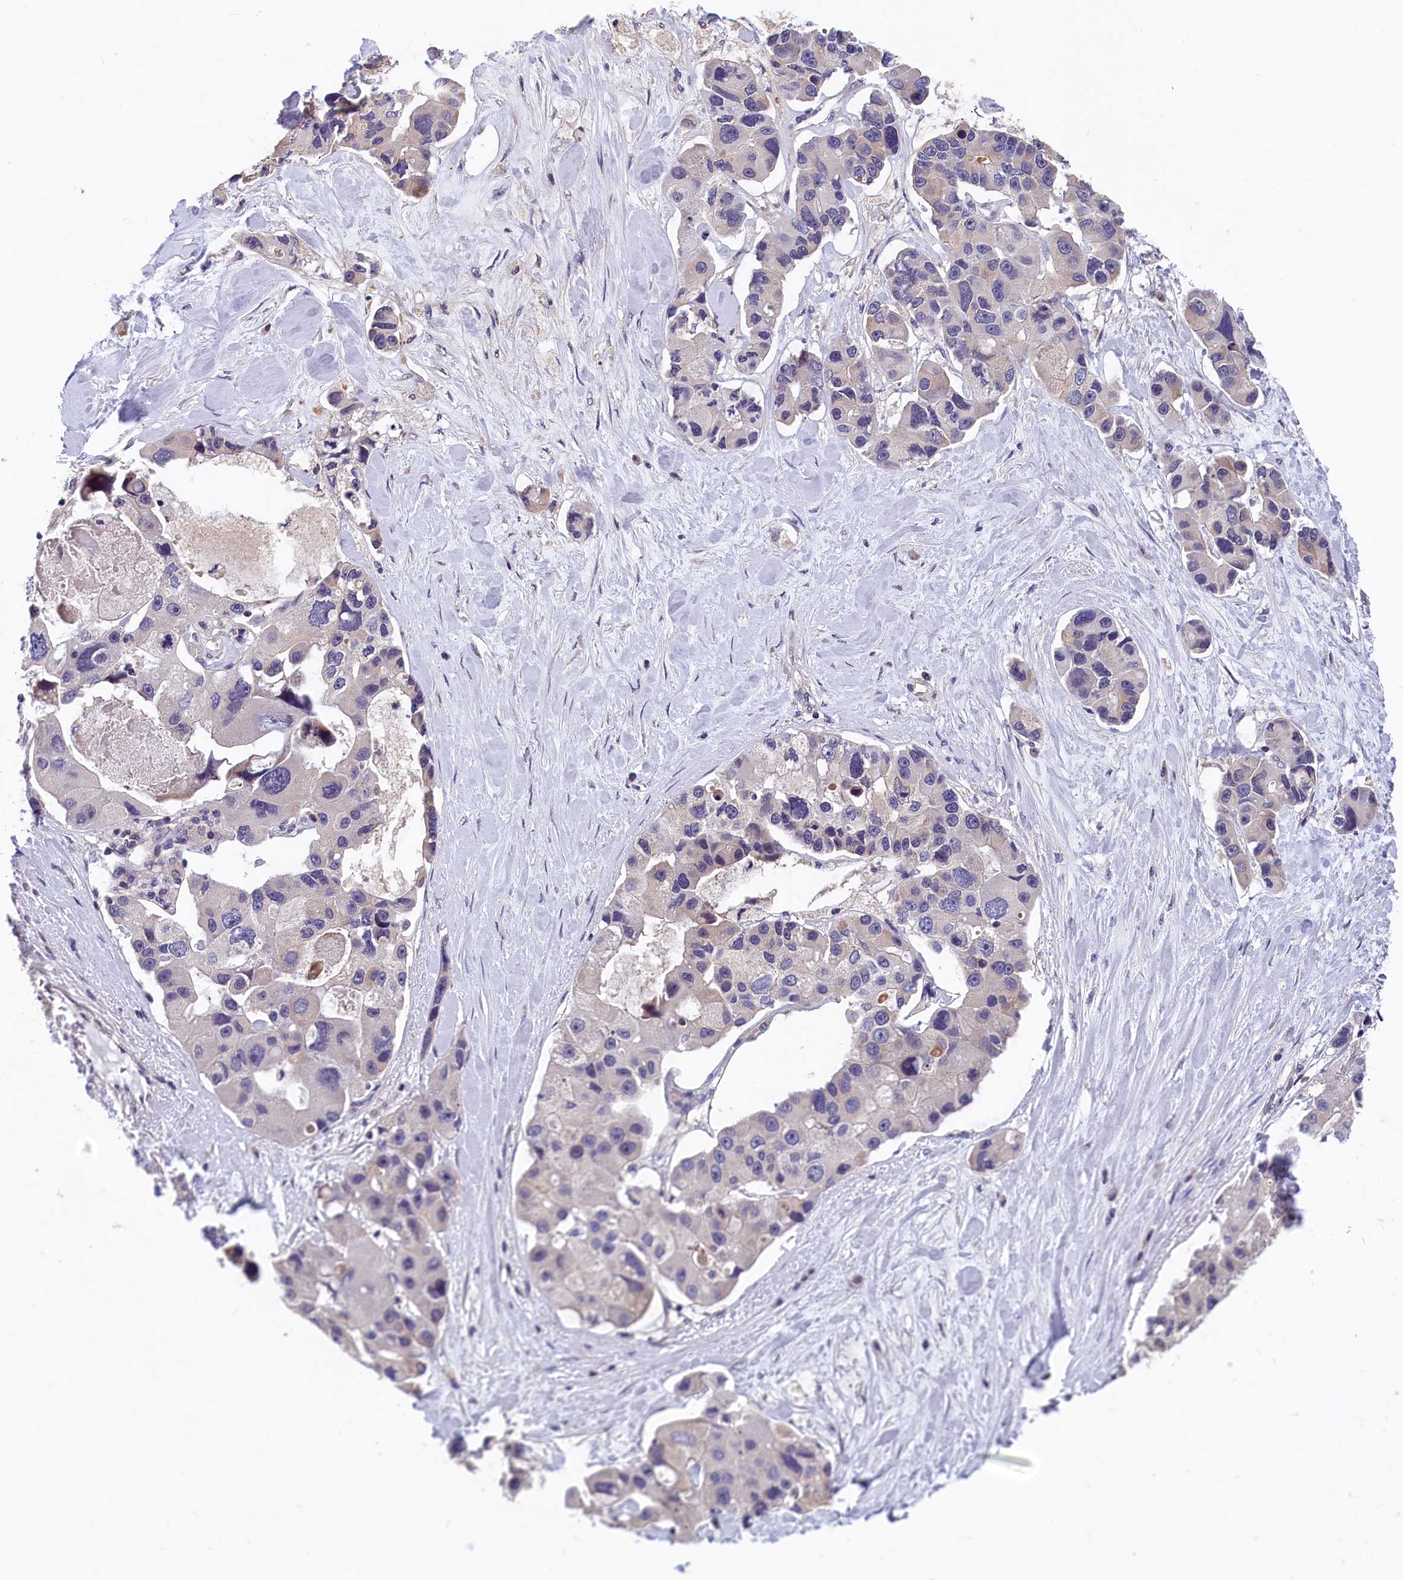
{"staining": {"intensity": "negative", "quantity": "none", "location": "none"}, "tissue": "lung cancer", "cell_type": "Tumor cells", "image_type": "cancer", "snomed": [{"axis": "morphology", "description": "Adenocarcinoma, NOS"}, {"axis": "topography", "description": "Lung"}], "caption": "Tumor cells show no significant protein staining in adenocarcinoma (lung).", "gene": "TMEM116", "patient": {"sex": "female", "age": 54}}